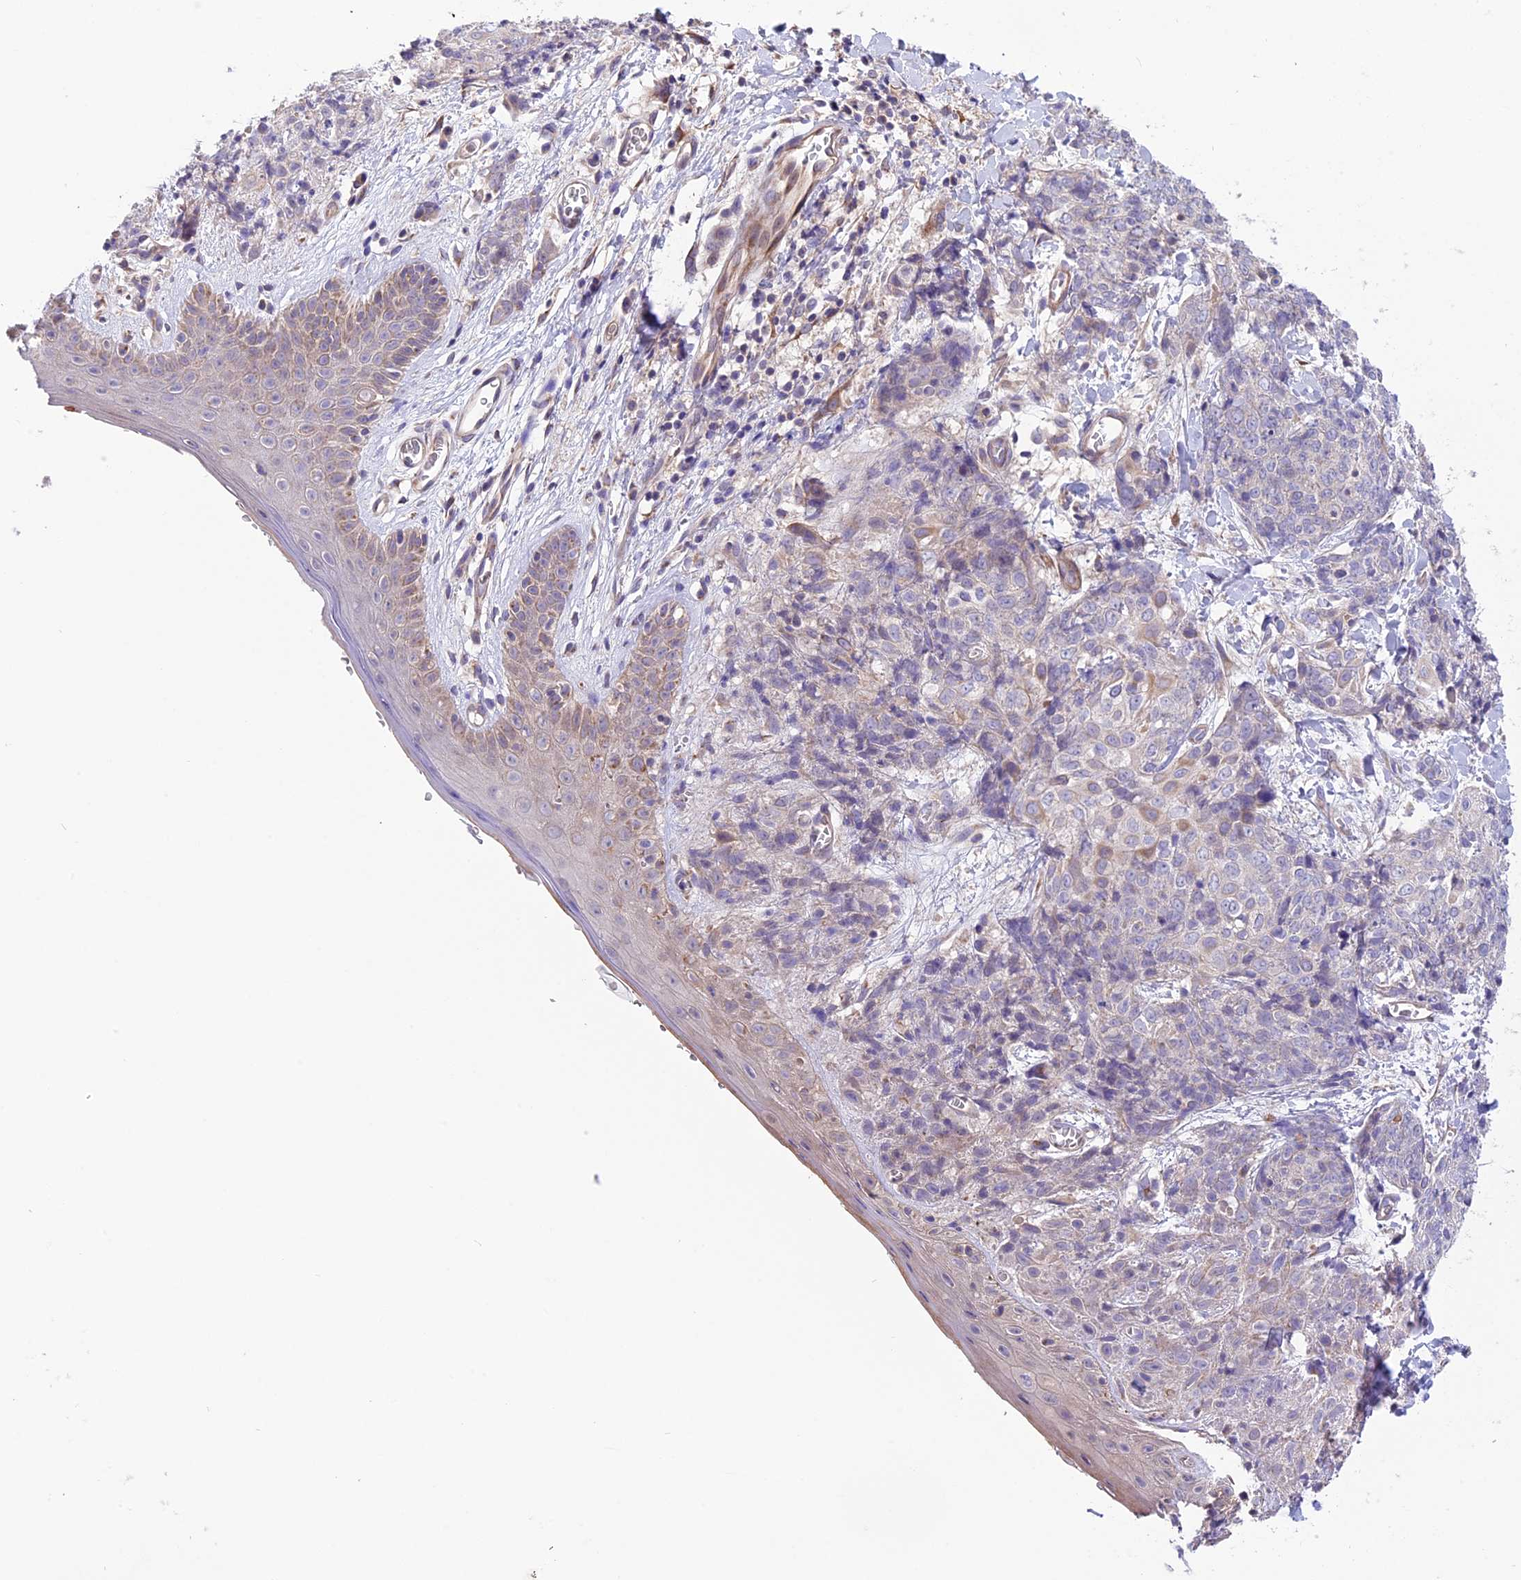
{"staining": {"intensity": "negative", "quantity": "none", "location": "none"}, "tissue": "skin cancer", "cell_type": "Tumor cells", "image_type": "cancer", "snomed": [{"axis": "morphology", "description": "Squamous cell carcinoma, NOS"}, {"axis": "topography", "description": "Skin"}, {"axis": "topography", "description": "Vulva"}], "caption": "An immunohistochemistry (IHC) photomicrograph of skin cancer is shown. There is no staining in tumor cells of skin cancer.", "gene": "COG8", "patient": {"sex": "female", "age": 85}}